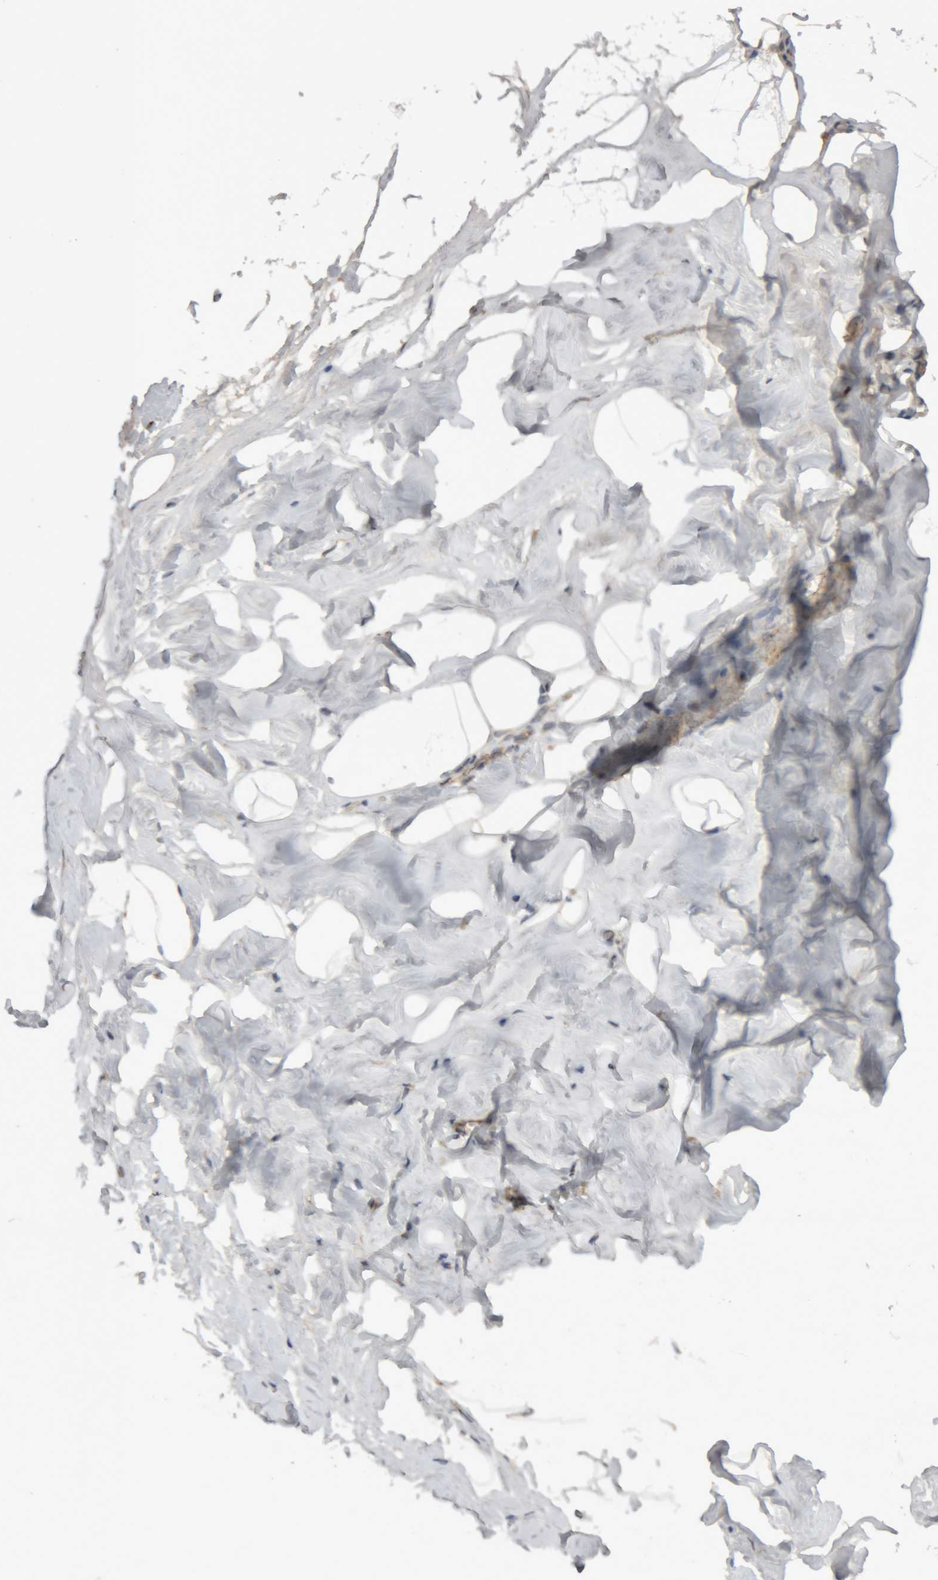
{"staining": {"intensity": "moderate", "quantity": ">75%", "location": "cytoplasmic/membranous"}, "tissue": "adipose tissue", "cell_type": "Adipocytes", "image_type": "normal", "snomed": [{"axis": "morphology", "description": "Normal tissue, NOS"}, {"axis": "morphology", "description": "Fibrosis, NOS"}, {"axis": "topography", "description": "Breast"}, {"axis": "topography", "description": "Adipose tissue"}], "caption": "Protein expression analysis of normal human adipose tissue reveals moderate cytoplasmic/membranous staining in about >75% of adipocytes.", "gene": "TMED7", "patient": {"sex": "female", "age": 39}}